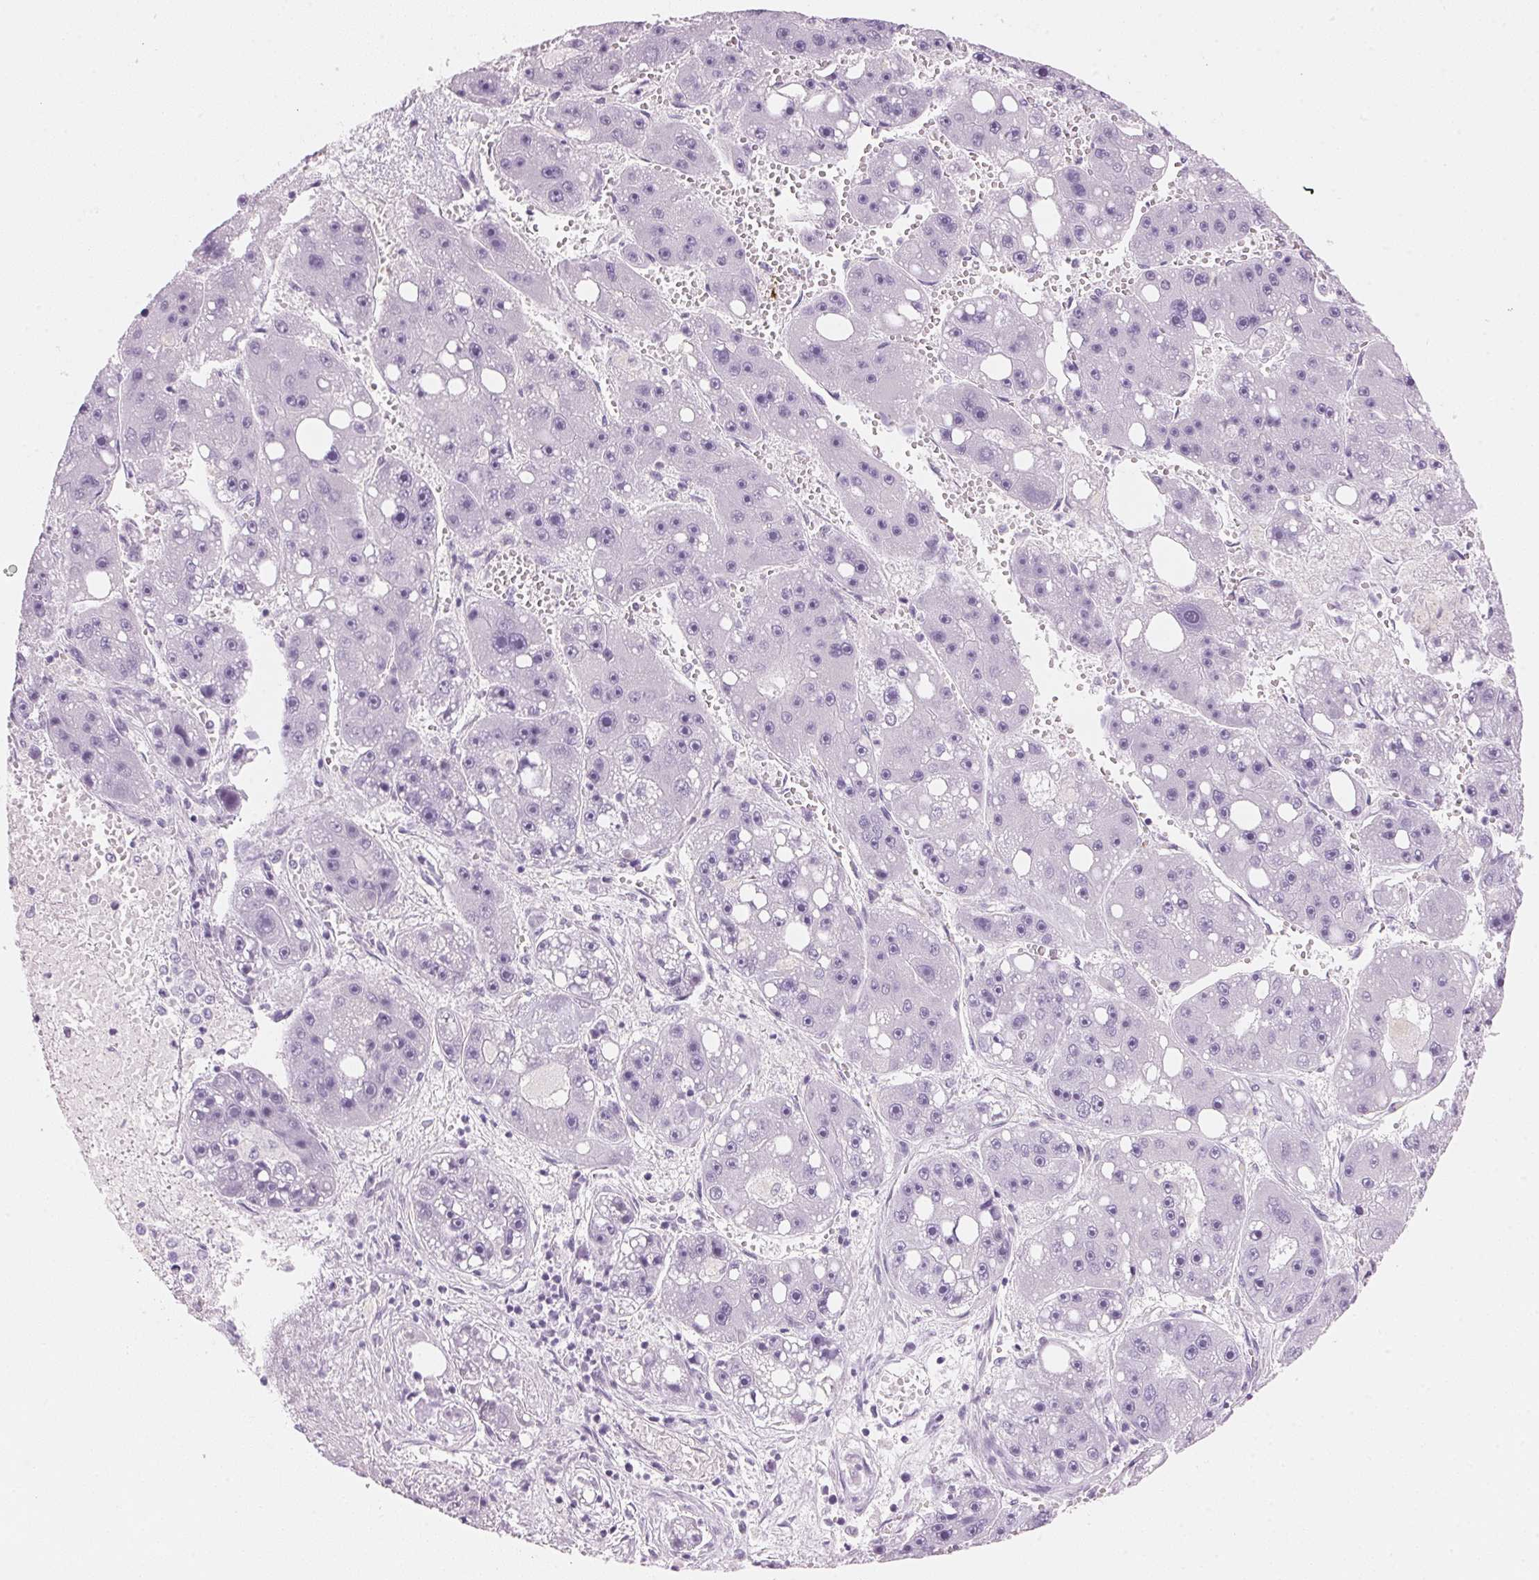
{"staining": {"intensity": "negative", "quantity": "none", "location": "none"}, "tissue": "liver cancer", "cell_type": "Tumor cells", "image_type": "cancer", "snomed": [{"axis": "morphology", "description": "Carcinoma, Hepatocellular, NOS"}, {"axis": "topography", "description": "Liver"}], "caption": "DAB immunohistochemical staining of hepatocellular carcinoma (liver) reveals no significant staining in tumor cells. The staining is performed using DAB (3,3'-diaminobenzidine) brown chromogen with nuclei counter-stained in using hematoxylin.", "gene": "HOXB13", "patient": {"sex": "female", "age": 61}}